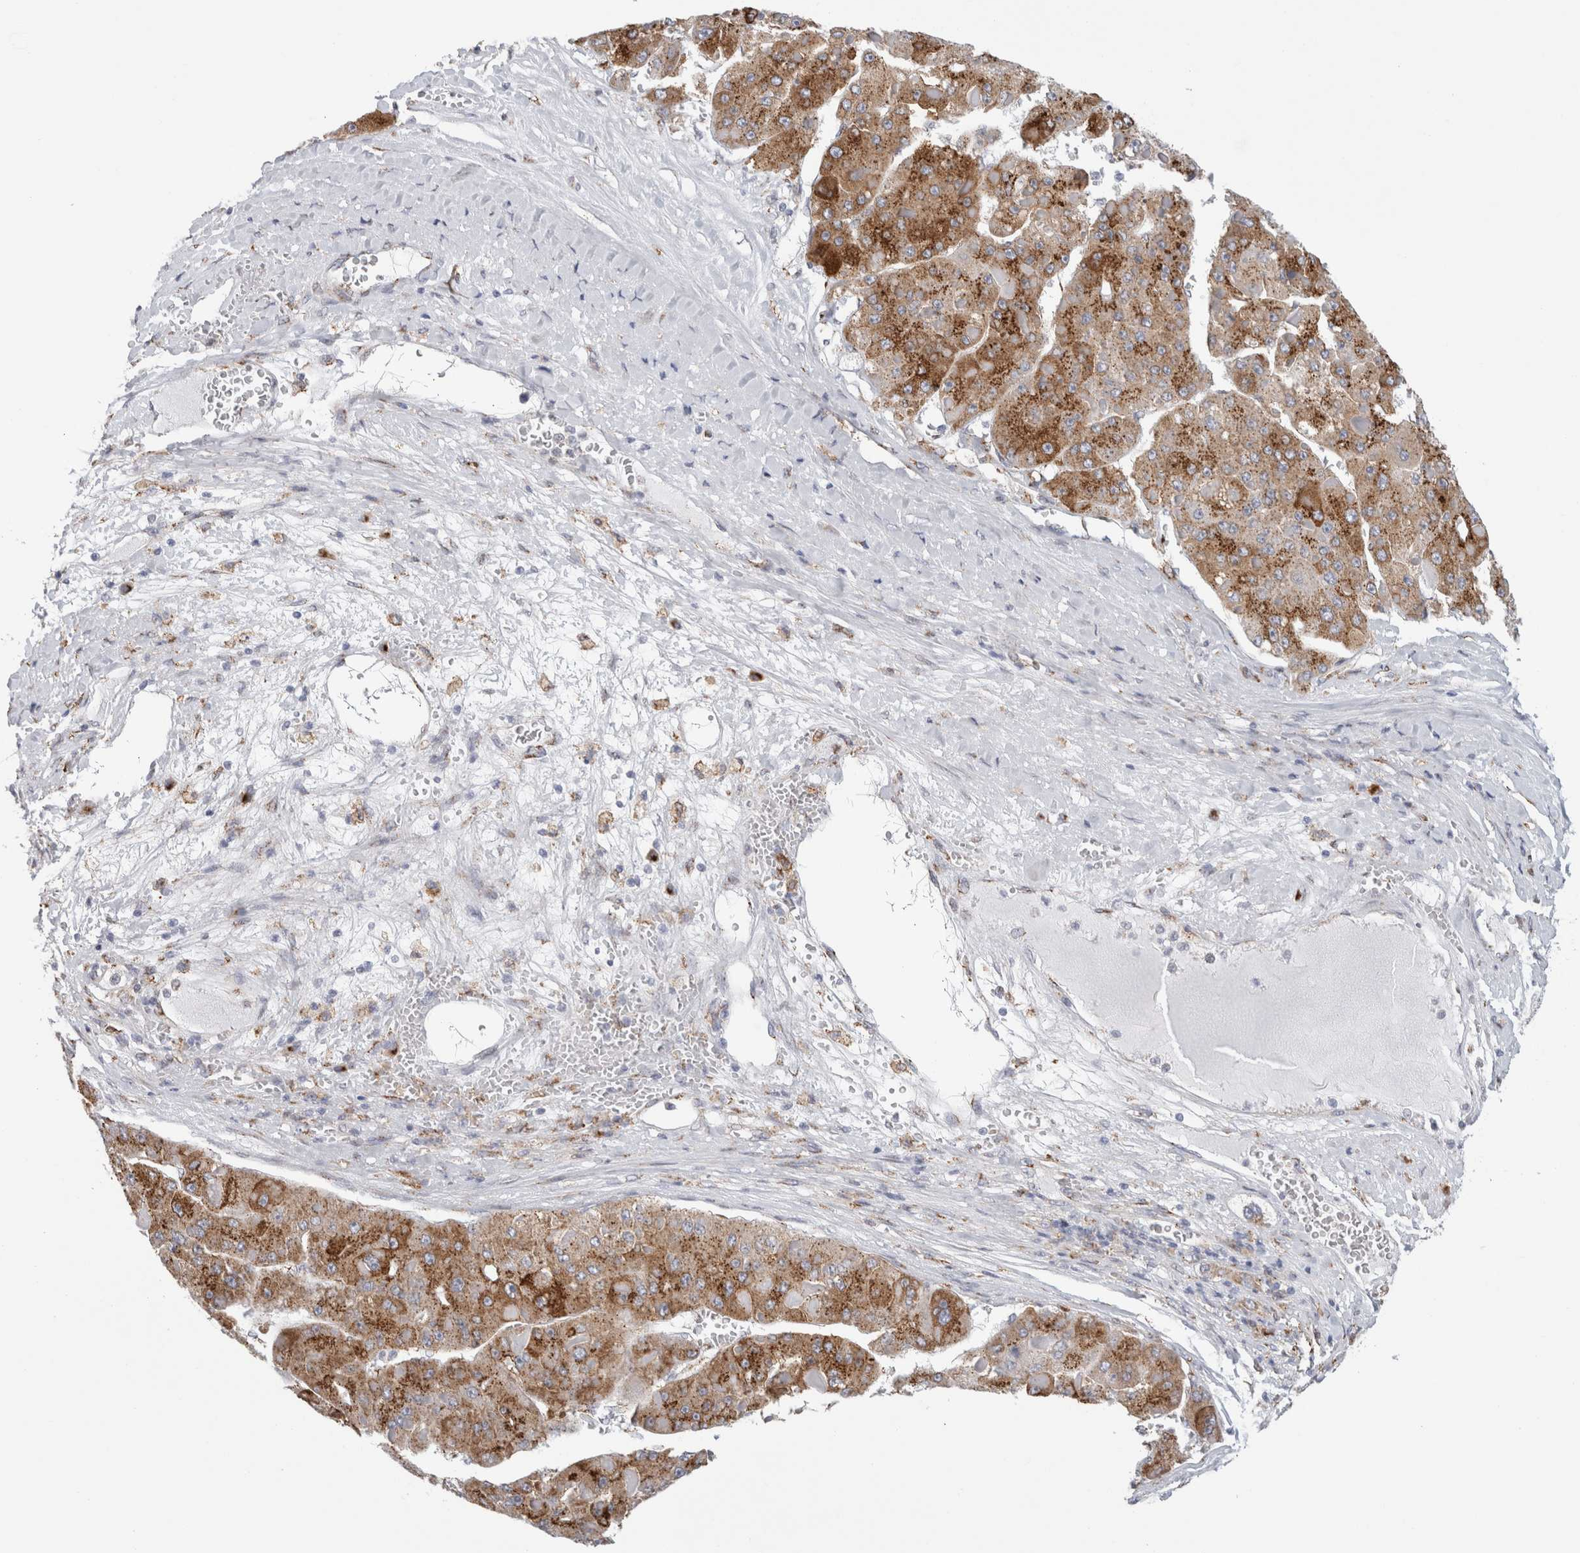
{"staining": {"intensity": "moderate", "quantity": ">75%", "location": "cytoplasmic/membranous"}, "tissue": "liver cancer", "cell_type": "Tumor cells", "image_type": "cancer", "snomed": [{"axis": "morphology", "description": "Carcinoma, Hepatocellular, NOS"}, {"axis": "topography", "description": "Liver"}], "caption": "Brown immunohistochemical staining in liver cancer (hepatocellular carcinoma) demonstrates moderate cytoplasmic/membranous expression in about >75% of tumor cells.", "gene": "MCFD2", "patient": {"sex": "female", "age": 73}}